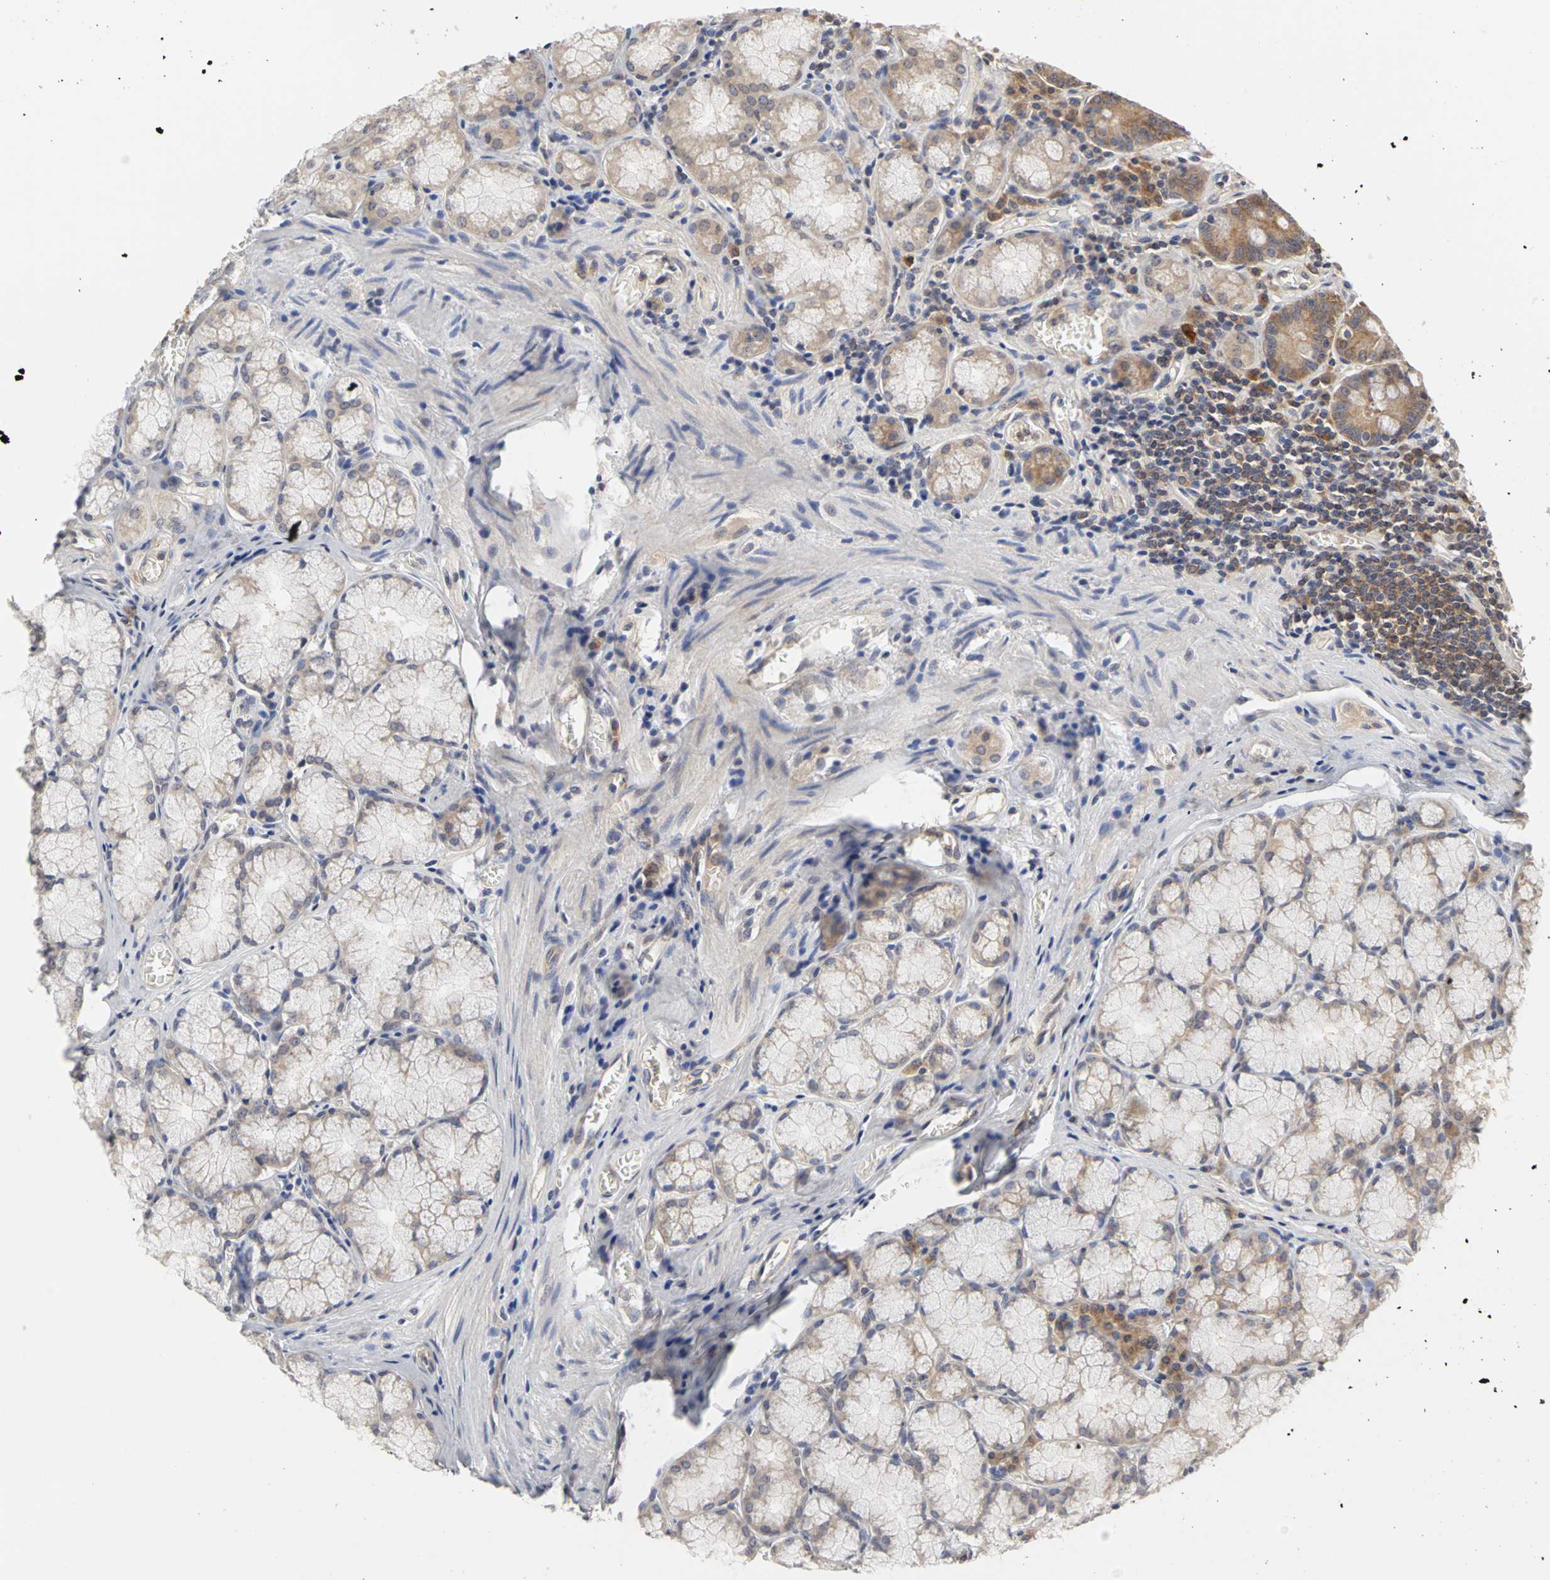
{"staining": {"intensity": "moderate", "quantity": ">75%", "location": "cytoplasmic/membranous"}, "tissue": "stomach", "cell_type": "Glandular cells", "image_type": "normal", "snomed": [{"axis": "morphology", "description": "Normal tissue, NOS"}, {"axis": "topography", "description": "Stomach, lower"}], "caption": "An immunohistochemistry histopathology image of normal tissue is shown. Protein staining in brown highlights moderate cytoplasmic/membranous positivity in stomach within glandular cells.", "gene": "IRAK1", "patient": {"sex": "male", "age": 56}}